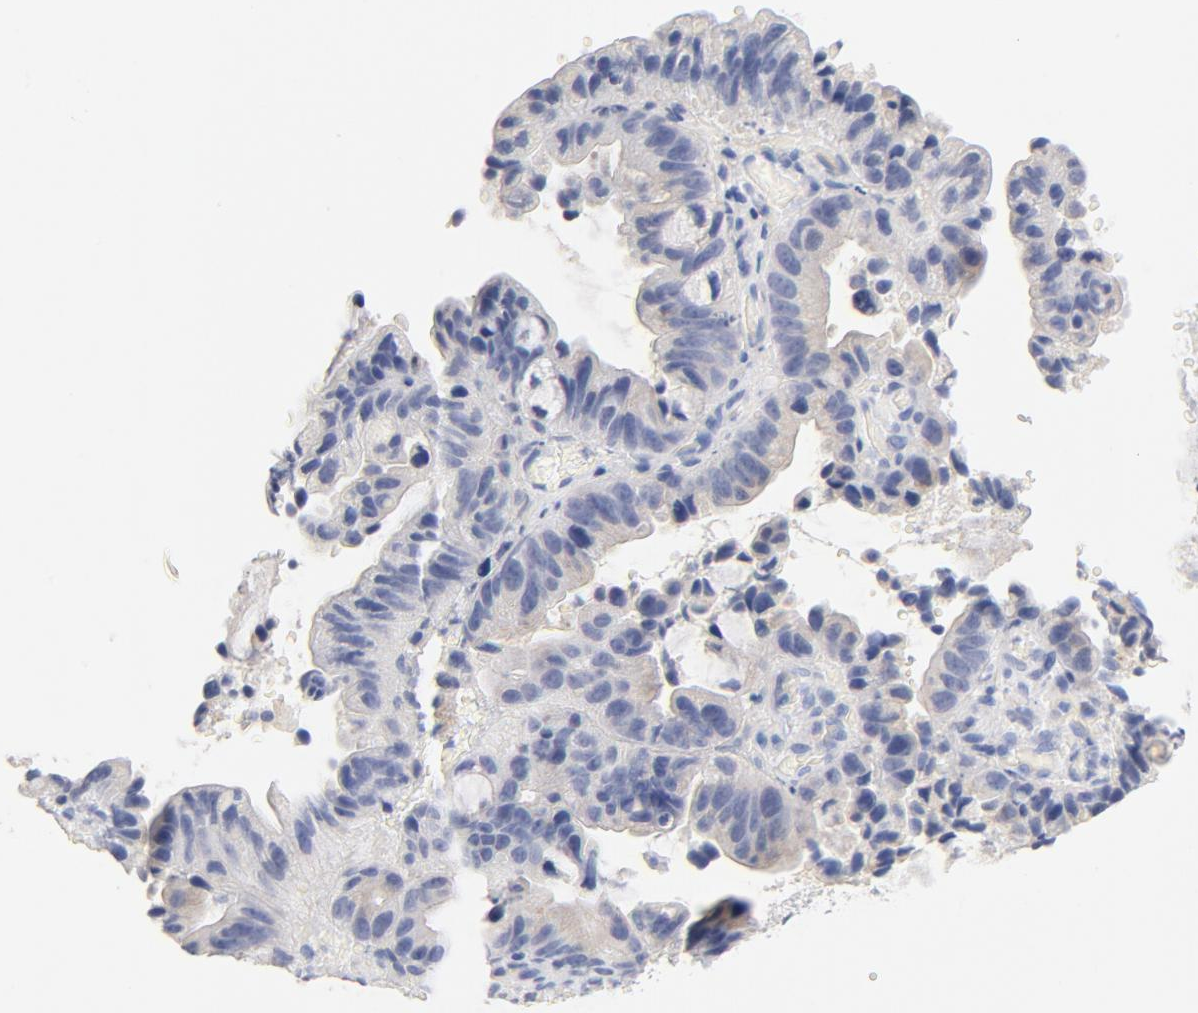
{"staining": {"intensity": "negative", "quantity": "none", "location": "none"}, "tissue": "pancreatic cancer", "cell_type": "Tumor cells", "image_type": "cancer", "snomed": [{"axis": "morphology", "description": "Adenocarcinoma, NOS"}, {"axis": "topography", "description": "Pancreas"}], "caption": "A micrograph of human adenocarcinoma (pancreatic) is negative for staining in tumor cells. (Brightfield microscopy of DAB (3,3'-diaminobenzidine) immunohistochemistry at high magnification).", "gene": "HOMER1", "patient": {"sex": "male", "age": 82}}